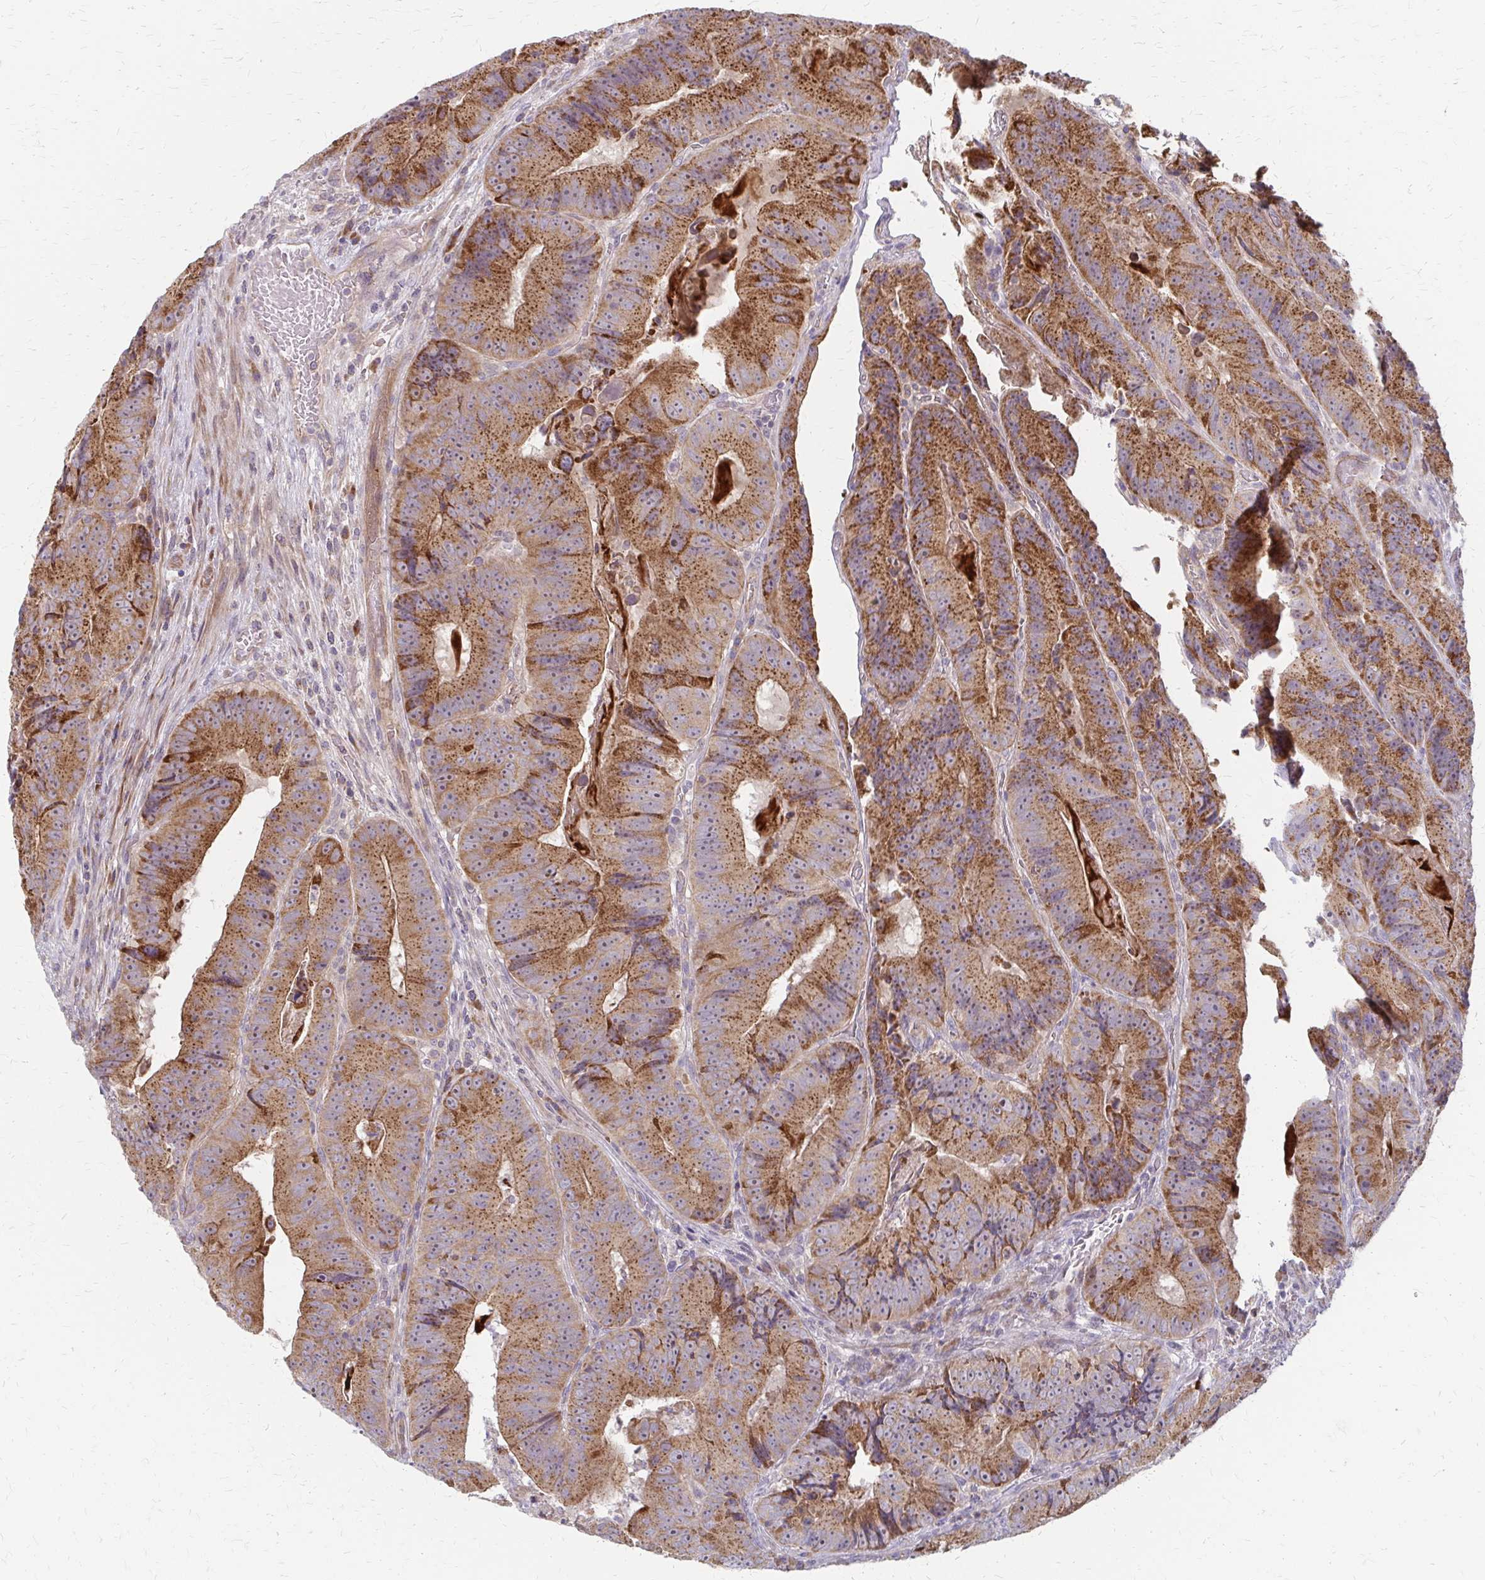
{"staining": {"intensity": "strong", "quantity": ">75%", "location": "cytoplasmic/membranous"}, "tissue": "colorectal cancer", "cell_type": "Tumor cells", "image_type": "cancer", "snomed": [{"axis": "morphology", "description": "Adenocarcinoma, NOS"}, {"axis": "topography", "description": "Colon"}], "caption": "Adenocarcinoma (colorectal) stained with a brown dye displays strong cytoplasmic/membranous positive positivity in about >75% of tumor cells.", "gene": "ZNF383", "patient": {"sex": "female", "age": 86}}